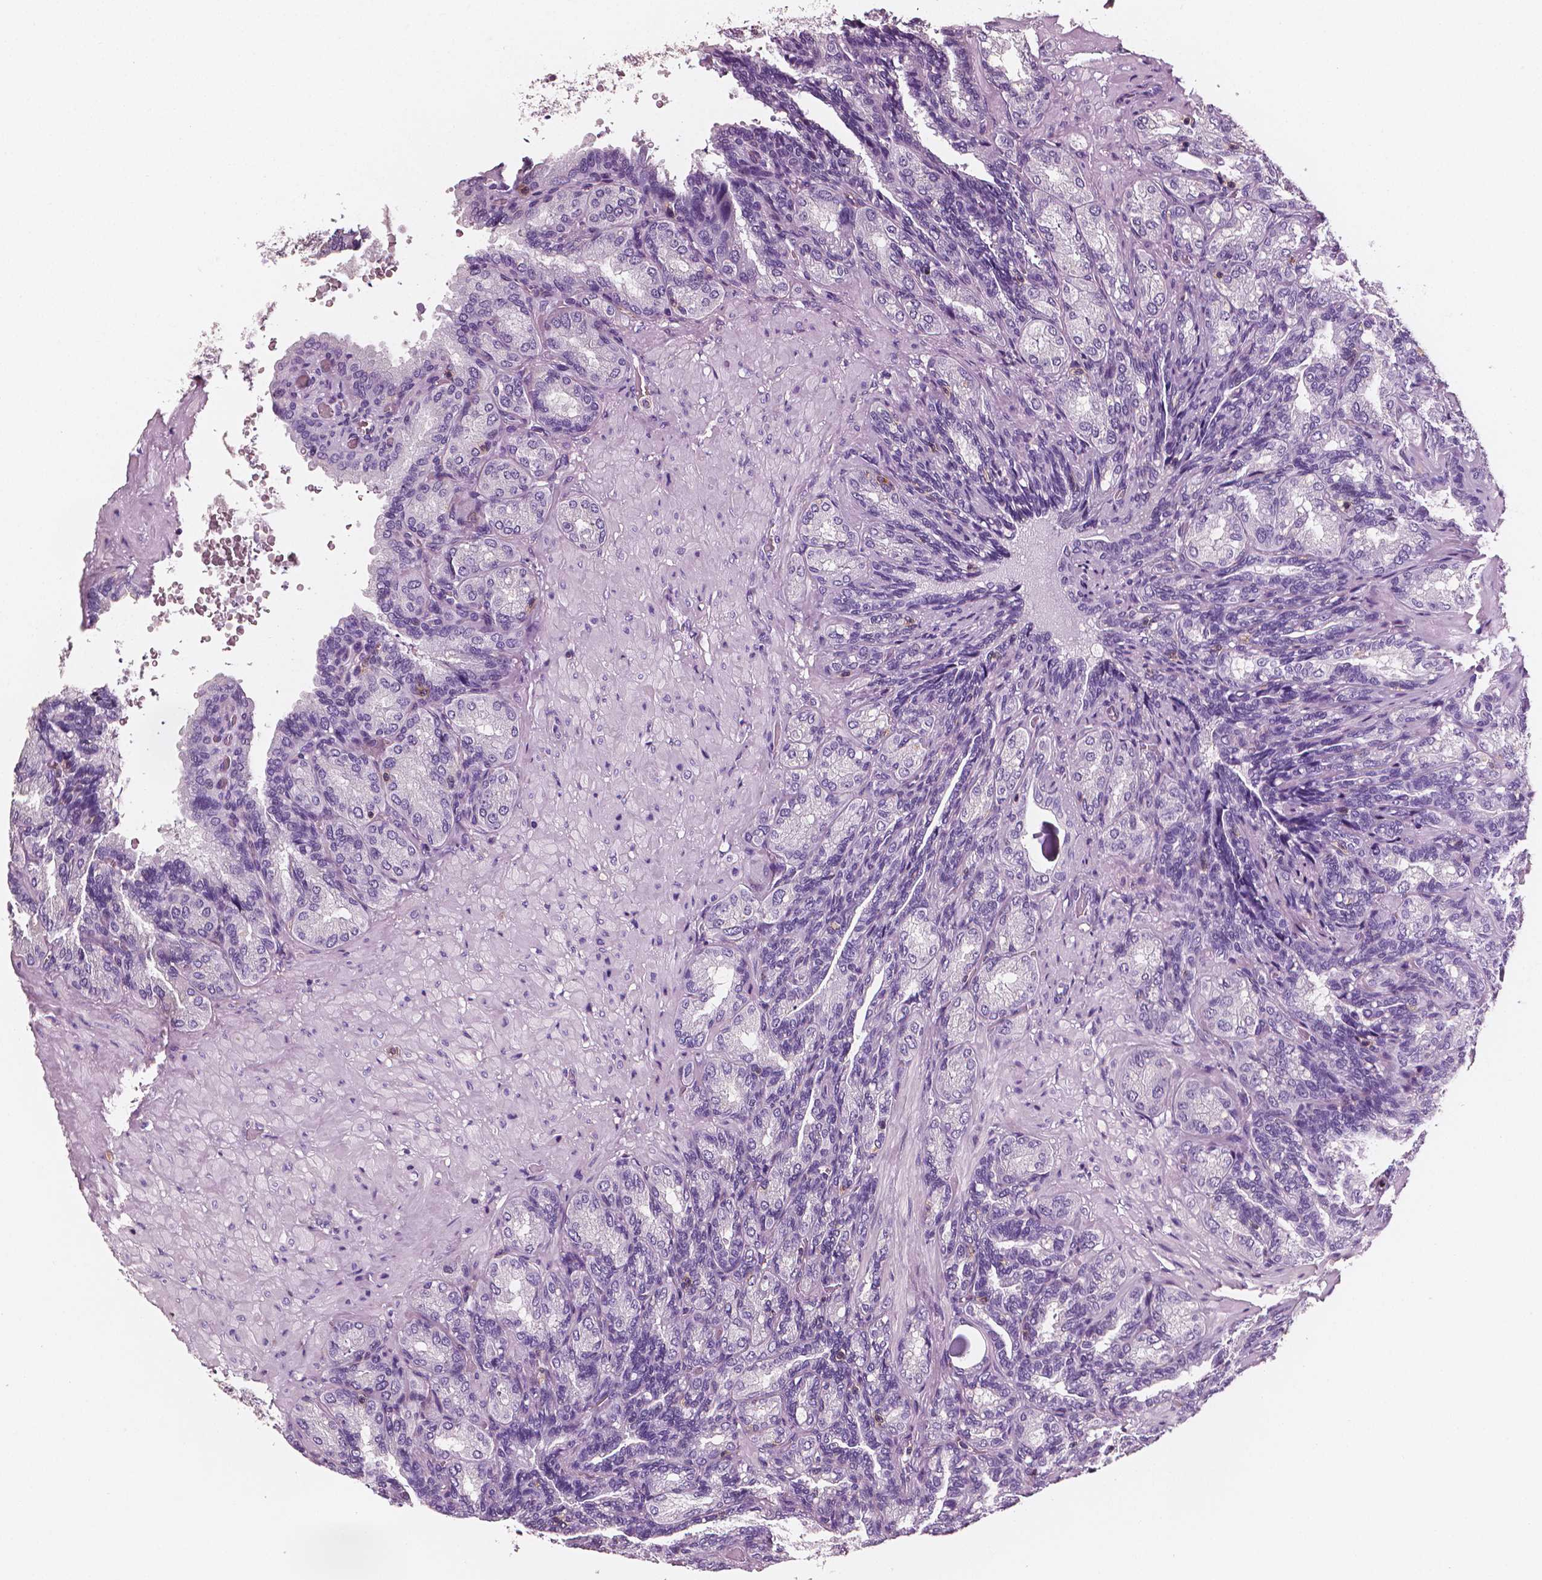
{"staining": {"intensity": "negative", "quantity": "none", "location": "none"}, "tissue": "seminal vesicle", "cell_type": "Glandular cells", "image_type": "normal", "snomed": [{"axis": "morphology", "description": "Normal tissue, NOS"}, {"axis": "topography", "description": "Seminal veicle"}], "caption": "Immunohistochemistry of benign seminal vesicle reveals no positivity in glandular cells.", "gene": "PTPRC", "patient": {"sex": "male", "age": 68}}